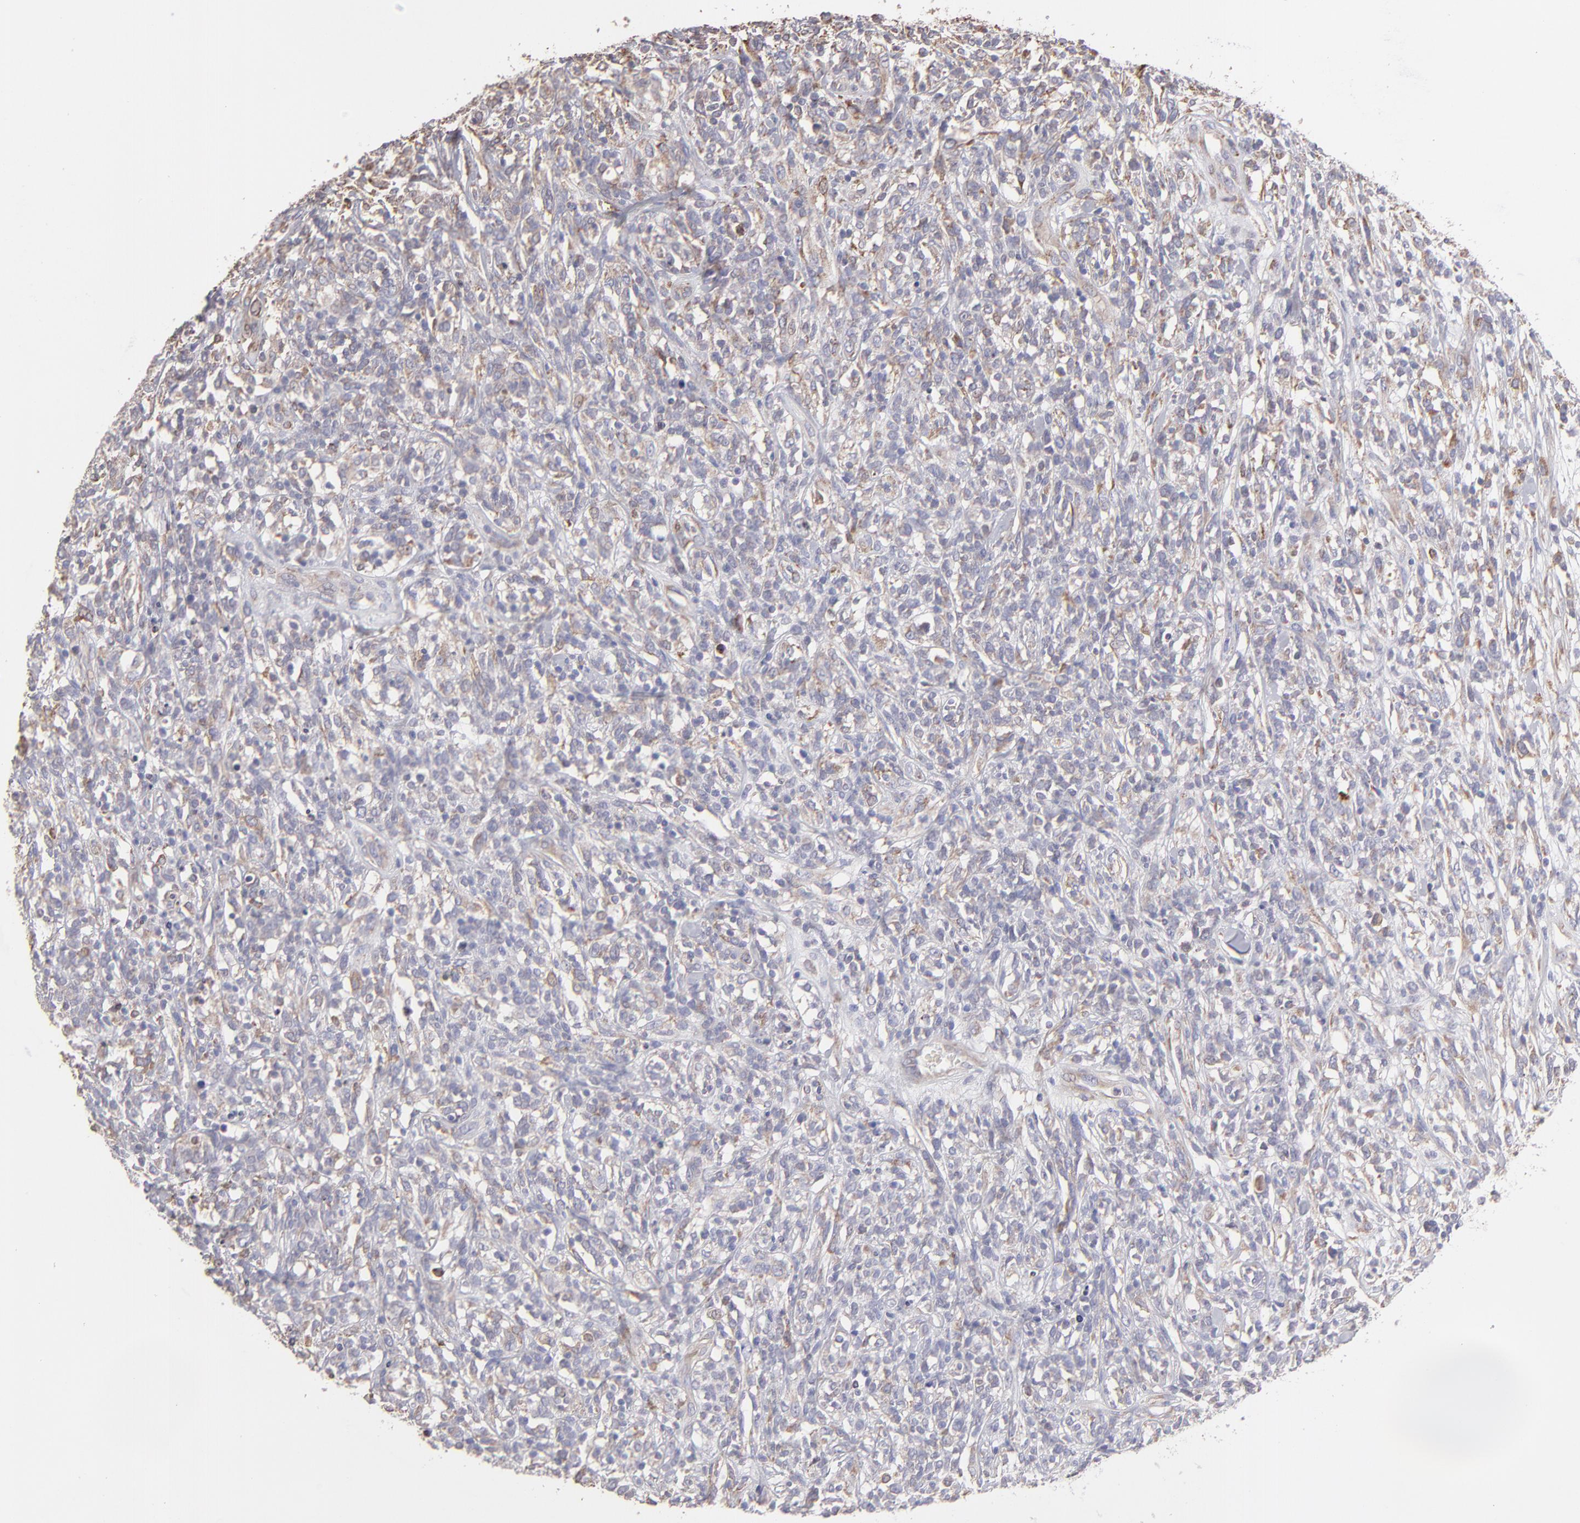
{"staining": {"intensity": "weak", "quantity": "25%-75%", "location": "cytoplasmic/membranous"}, "tissue": "lymphoma", "cell_type": "Tumor cells", "image_type": "cancer", "snomed": [{"axis": "morphology", "description": "Malignant lymphoma, non-Hodgkin's type, High grade"}, {"axis": "topography", "description": "Lymph node"}], "caption": "An immunohistochemistry (IHC) micrograph of tumor tissue is shown. Protein staining in brown highlights weak cytoplasmic/membranous positivity in lymphoma within tumor cells.", "gene": "CALR", "patient": {"sex": "female", "age": 73}}